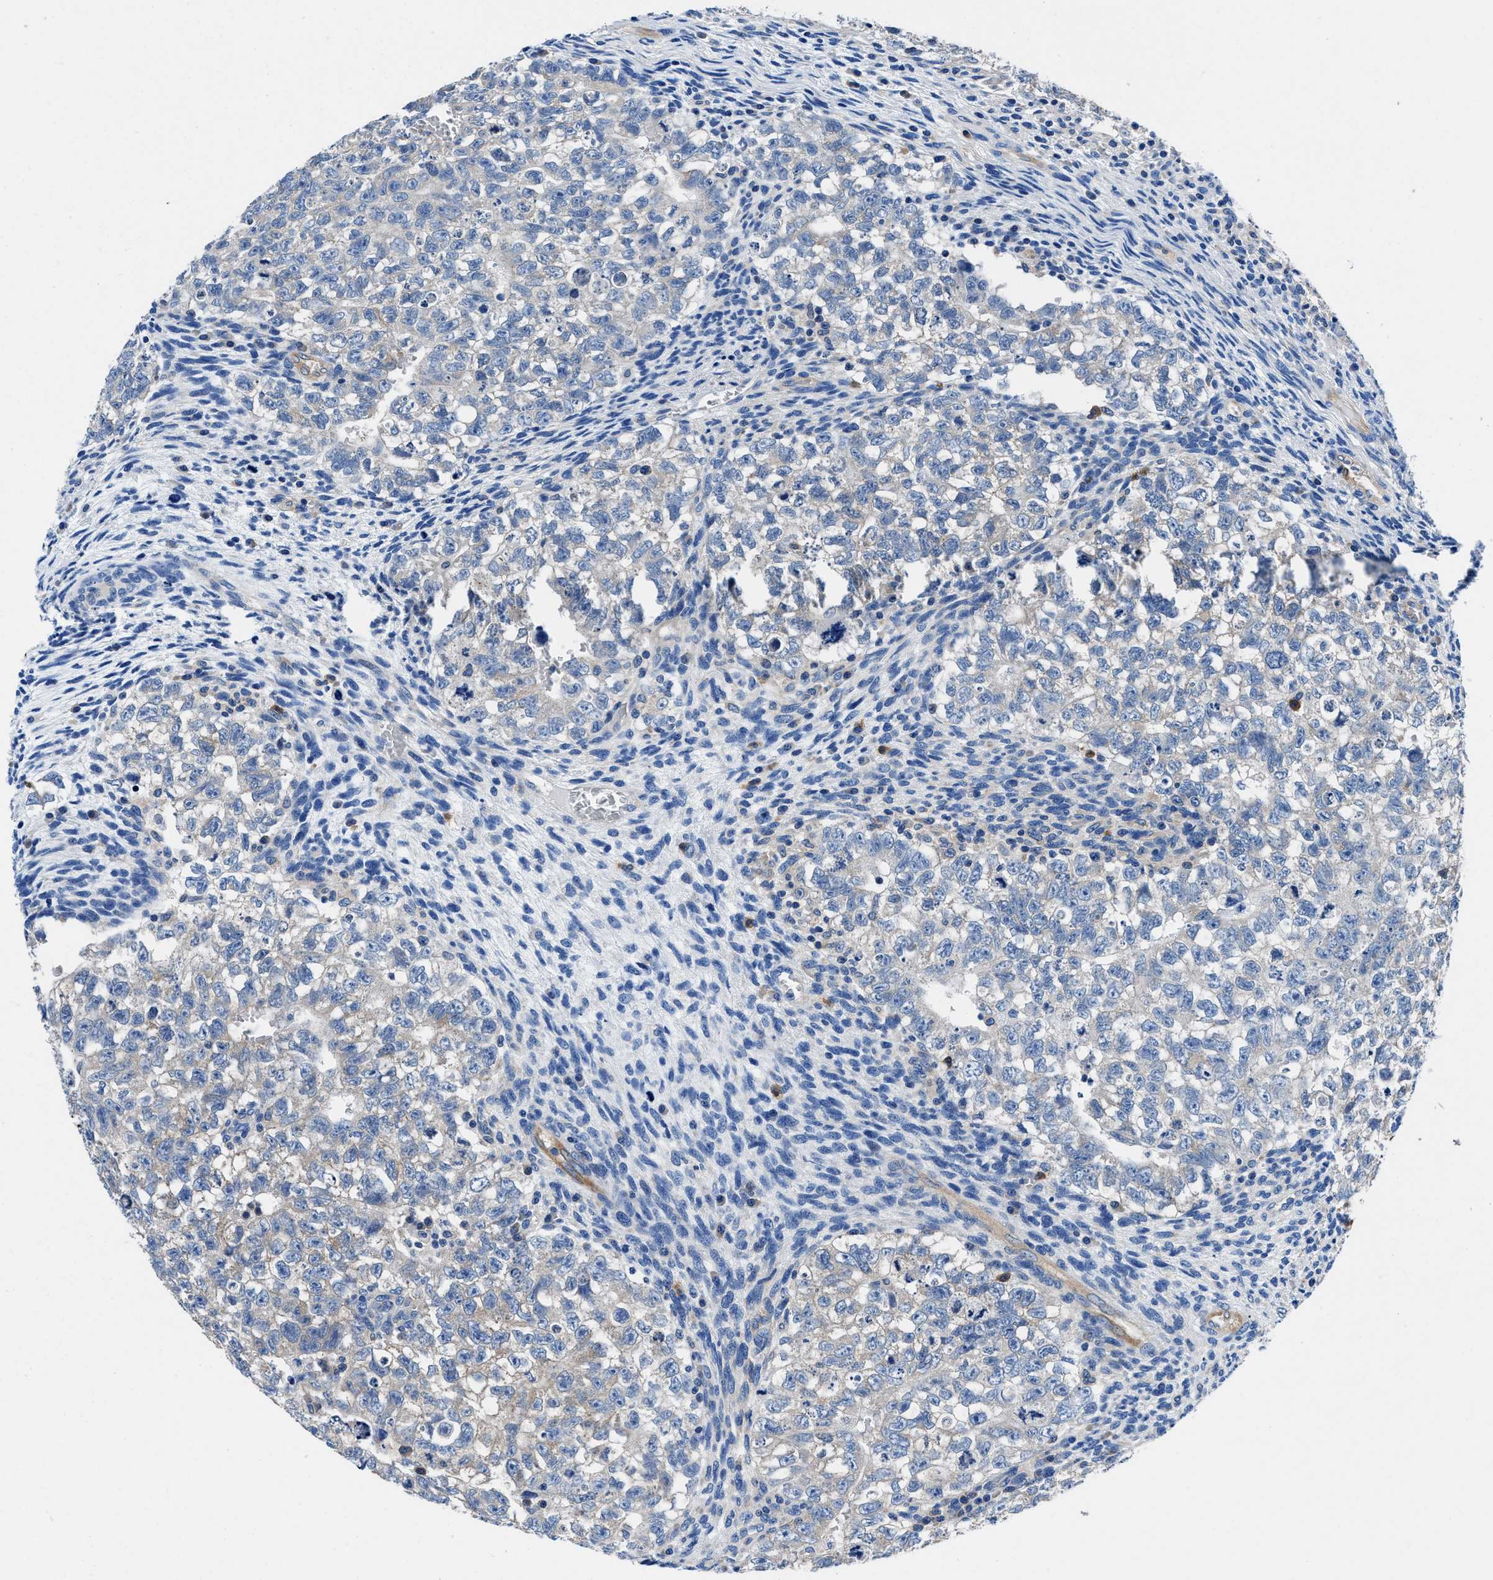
{"staining": {"intensity": "negative", "quantity": "none", "location": "none"}, "tissue": "testis cancer", "cell_type": "Tumor cells", "image_type": "cancer", "snomed": [{"axis": "morphology", "description": "Seminoma, NOS"}, {"axis": "morphology", "description": "Carcinoma, Embryonal, NOS"}, {"axis": "topography", "description": "Testis"}], "caption": "The immunohistochemistry (IHC) micrograph has no significant expression in tumor cells of testis seminoma tissue. (Immunohistochemistry (ihc), brightfield microscopy, high magnification).", "gene": "NEU1", "patient": {"sex": "male", "age": 38}}